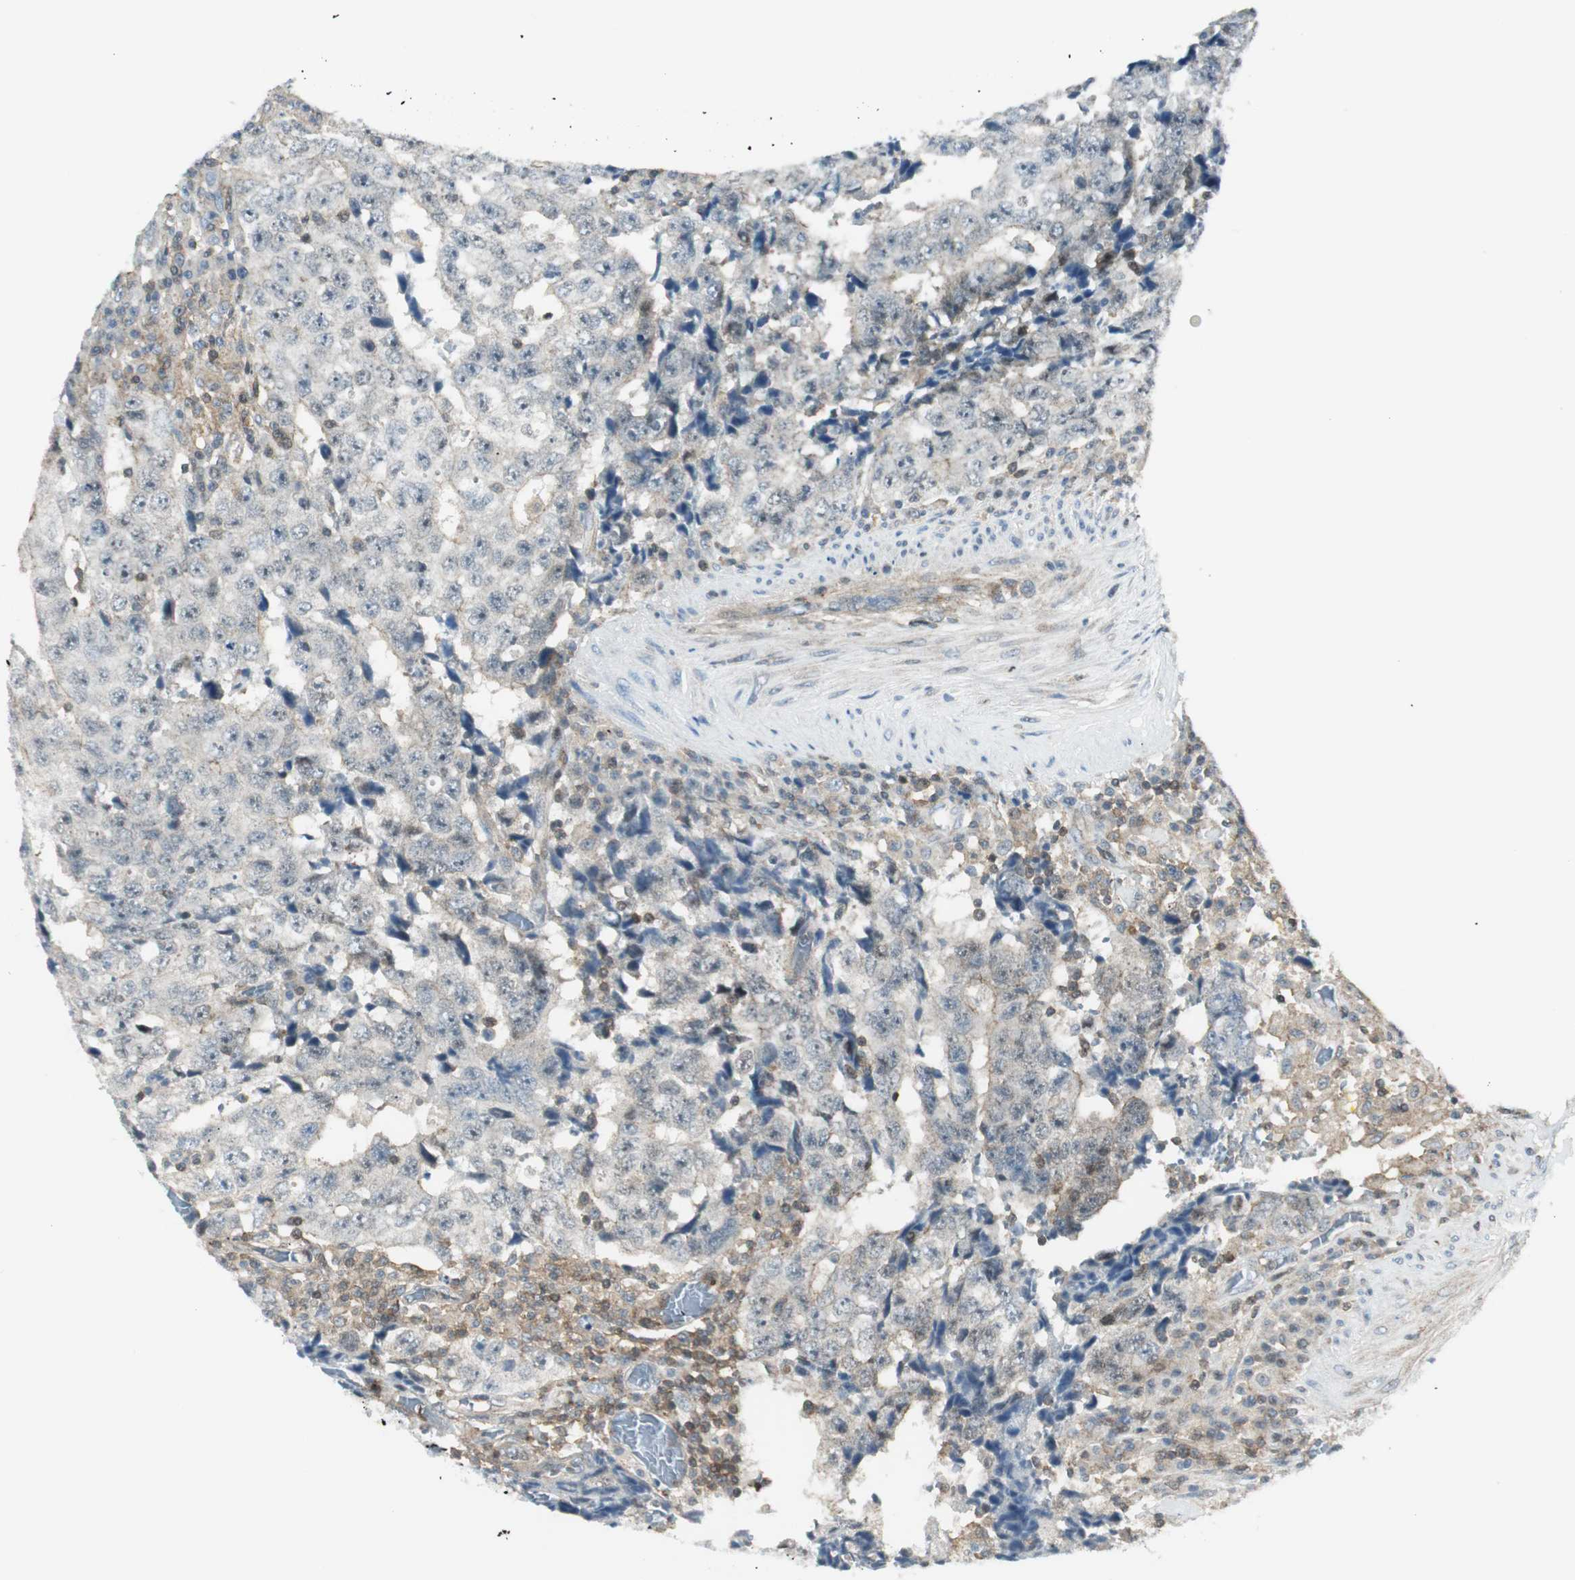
{"staining": {"intensity": "weak", "quantity": ">75%", "location": "cytoplasmic/membranous"}, "tissue": "testis cancer", "cell_type": "Tumor cells", "image_type": "cancer", "snomed": [{"axis": "morphology", "description": "Necrosis, NOS"}, {"axis": "morphology", "description": "Carcinoma, Embryonal, NOS"}, {"axis": "topography", "description": "Testis"}], "caption": "Immunohistochemistry (IHC) (DAB) staining of human testis embryonal carcinoma demonstrates weak cytoplasmic/membranous protein expression in about >75% of tumor cells. The protein is stained brown, and the nuclei are stained in blue (DAB (3,3'-diaminobenzidine) IHC with brightfield microscopy, high magnification).", "gene": "PPP1CA", "patient": {"sex": "male", "age": 19}}